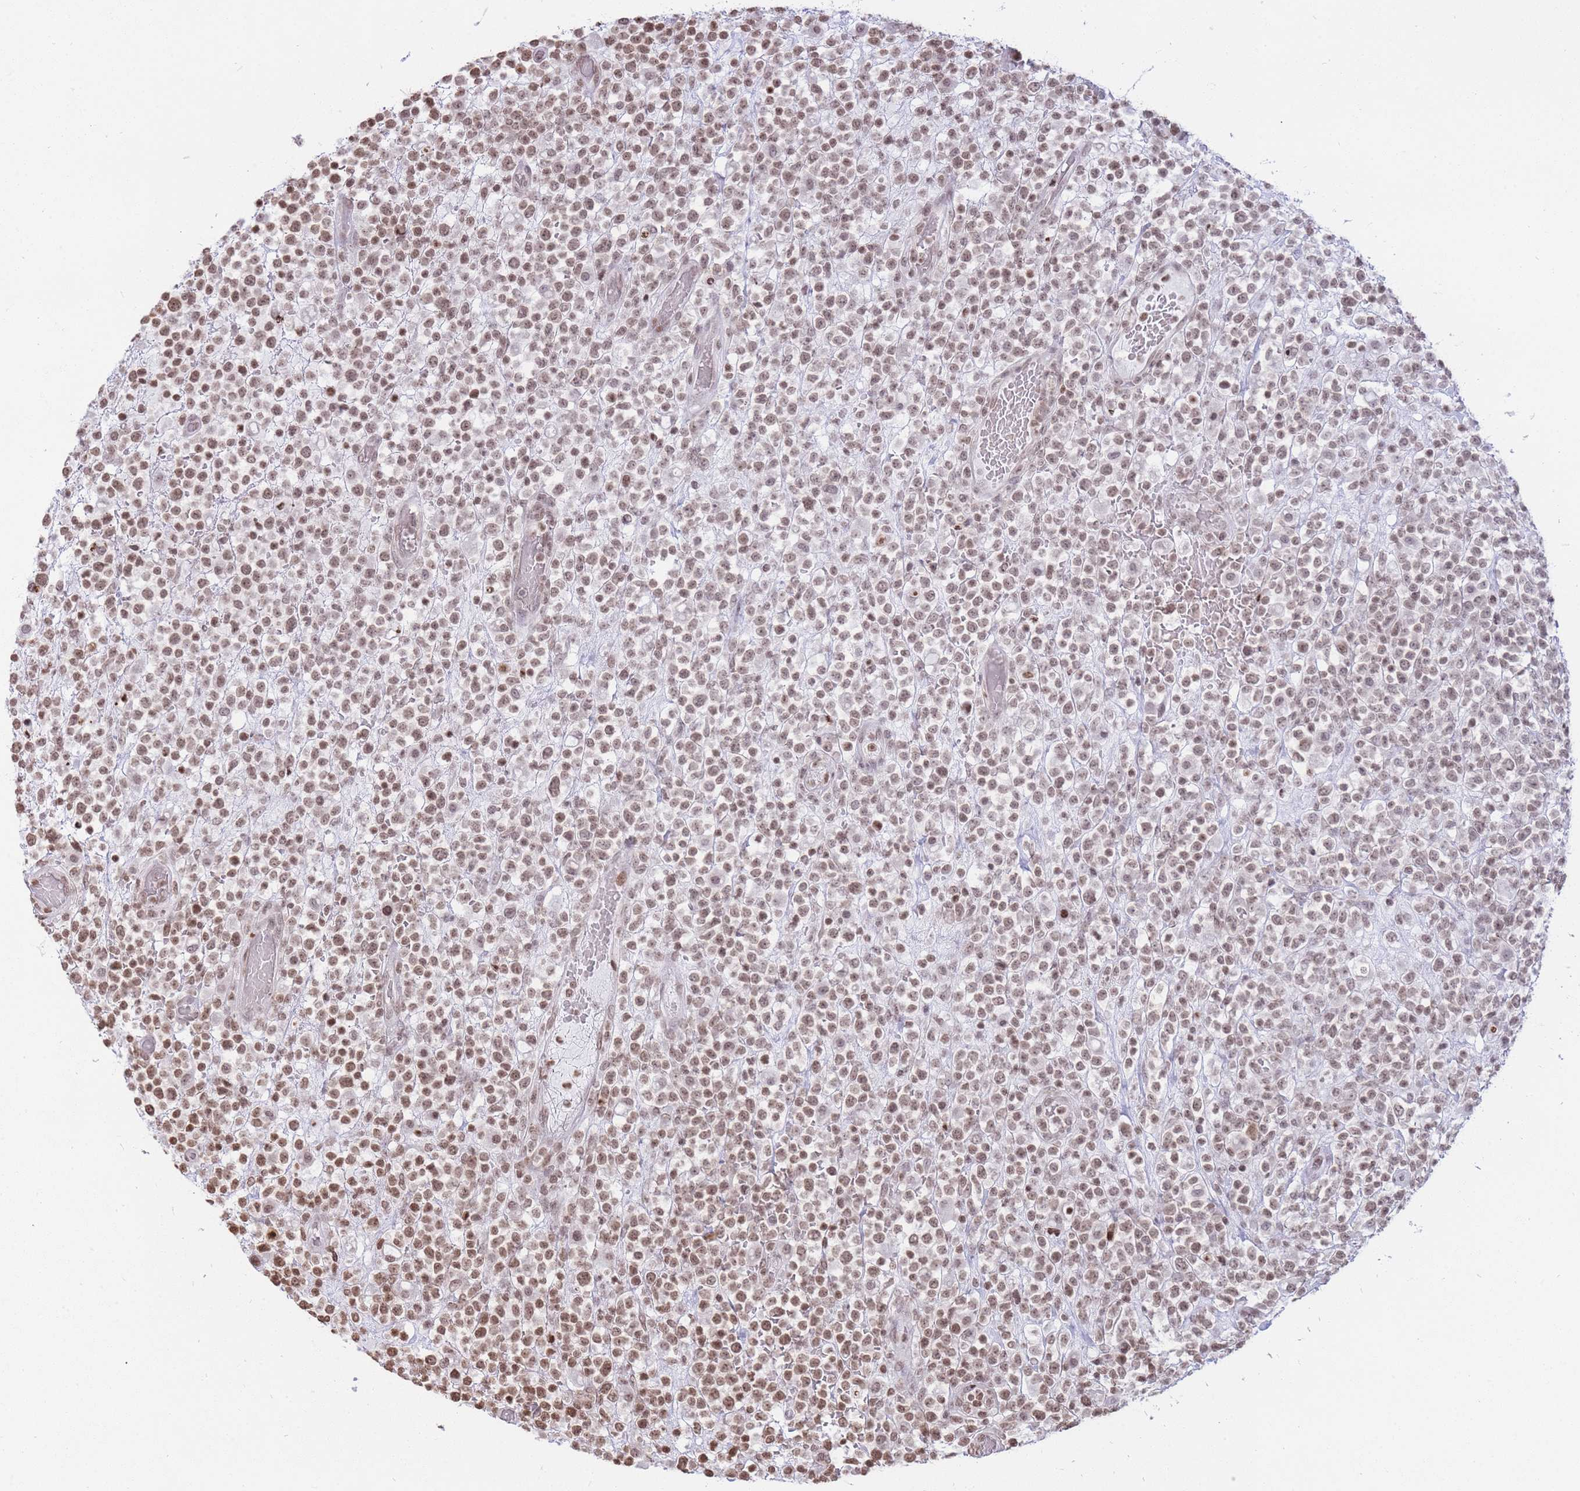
{"staining": {"intensity": "moderate", "quantity": ">75%", "location": "nuclear"}, "tissue": "lymphoma", "cell_type": "Tumor cells", "image_type": "cancer", "snomed": [{"axis": "morphology", "description": "Malignant lymphoma, non-Hodgkin's type, High grade"}, {"axis": "topography", "description": "Colon"}], "caption": "Protein analysis of lymphoma tissue demonstrates moderate nuclear expression in about >75% of tumor cells.", "gene": "SHISAL1", "patient": {"sex": "female", "age": 53}}